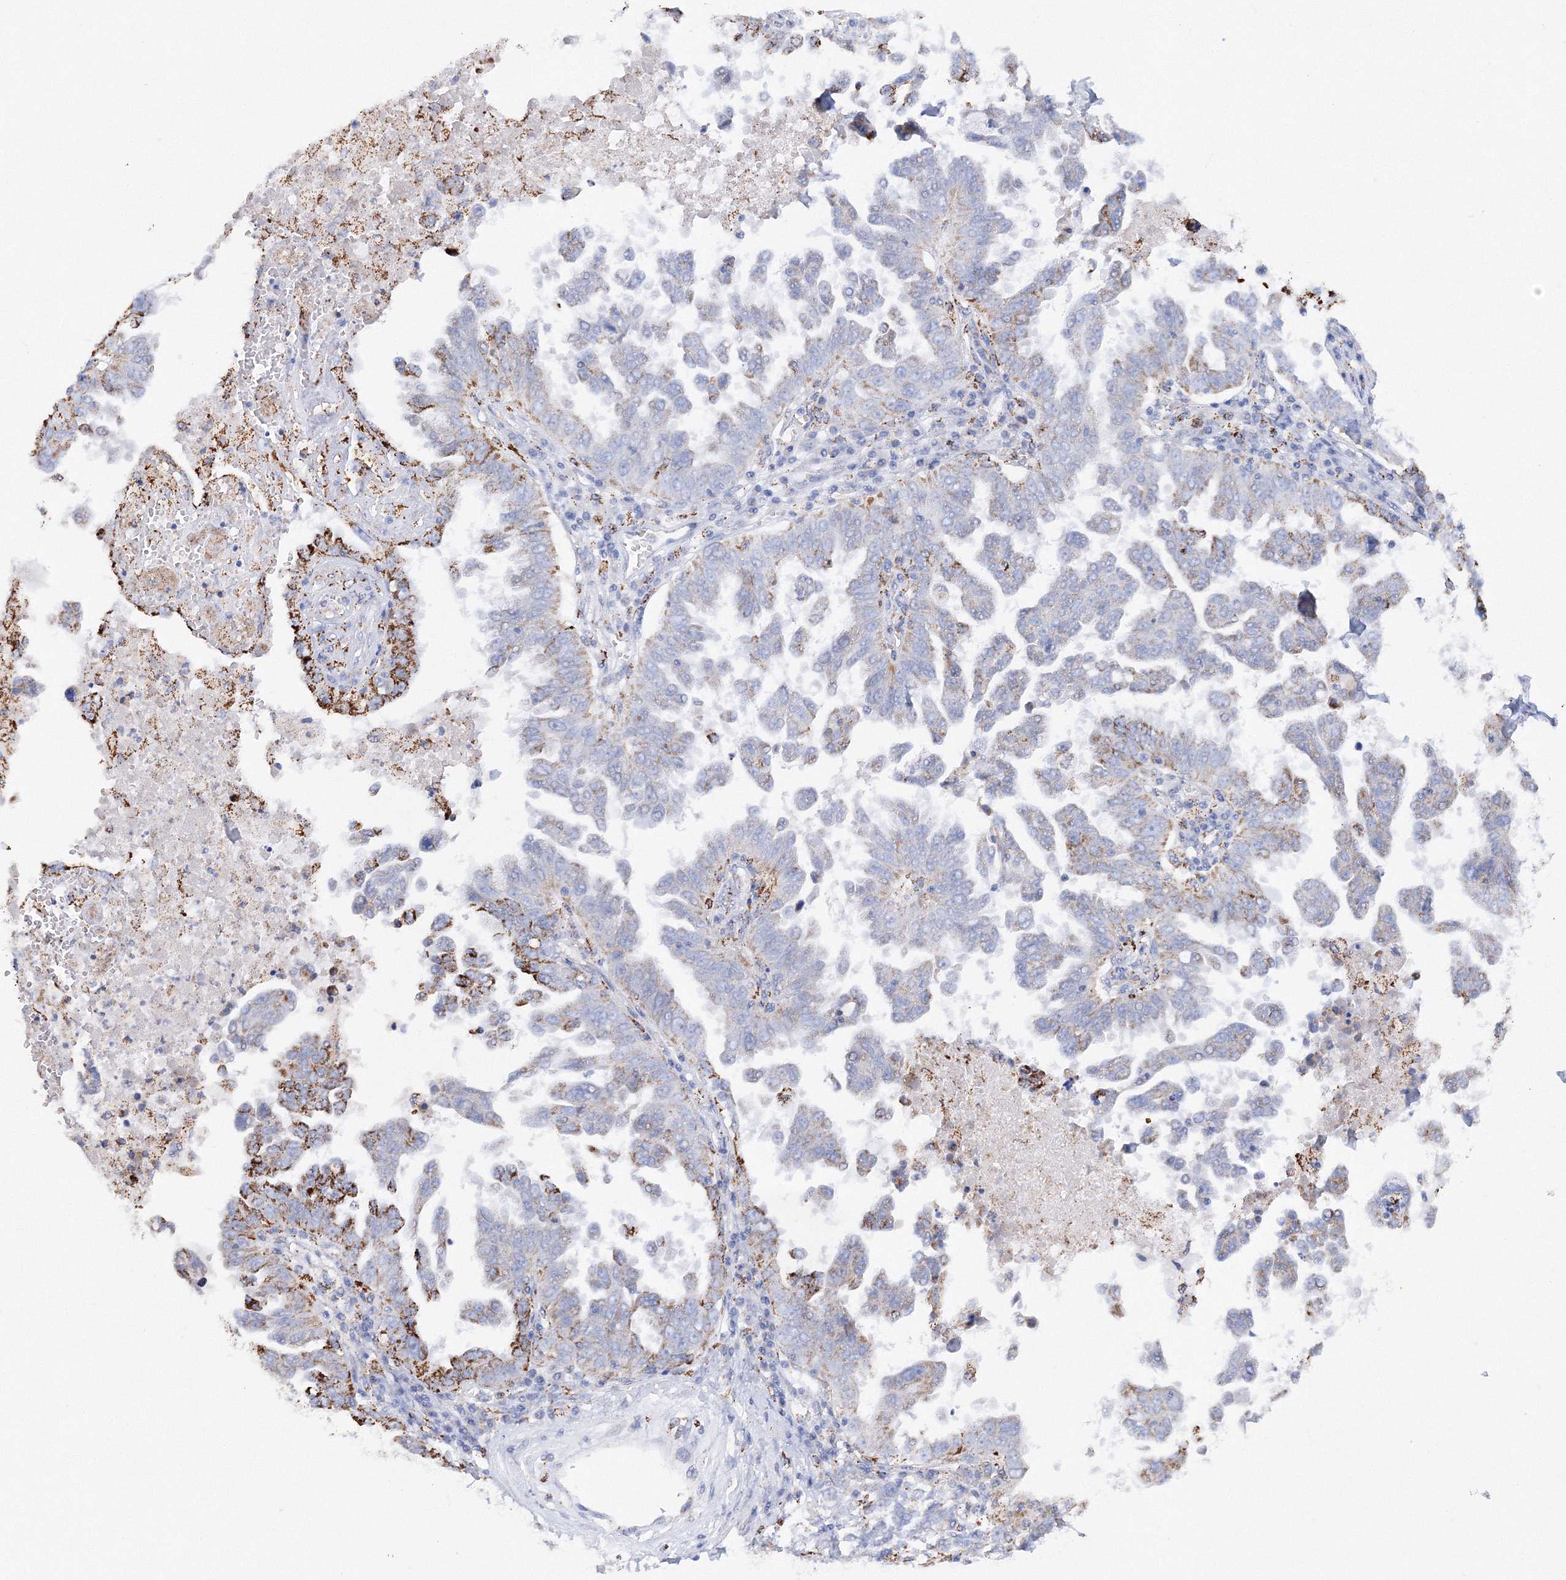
{"staining": {"intensity": "moderate", "quantity": "<25%", "location": "cytoplasmic/membranous"}, "tissue": "ovarian cancer", "cell_type": "Tumor cells", "image_type": "cancer", "snomed": [{"axis": "morphology", "description": "Carcinoma, endometroid"}, {"axis": "topography", "description": "Ovary"}], "caption": "Ovarian cancer (endometroid carcinoma) stained for a protein (brown) displays moderate cytoplasmic/membranous positive staining in approximately <25% of tumor cells.", "gene": "MERTK", "patient": {"sex": "female", "age": 62}}